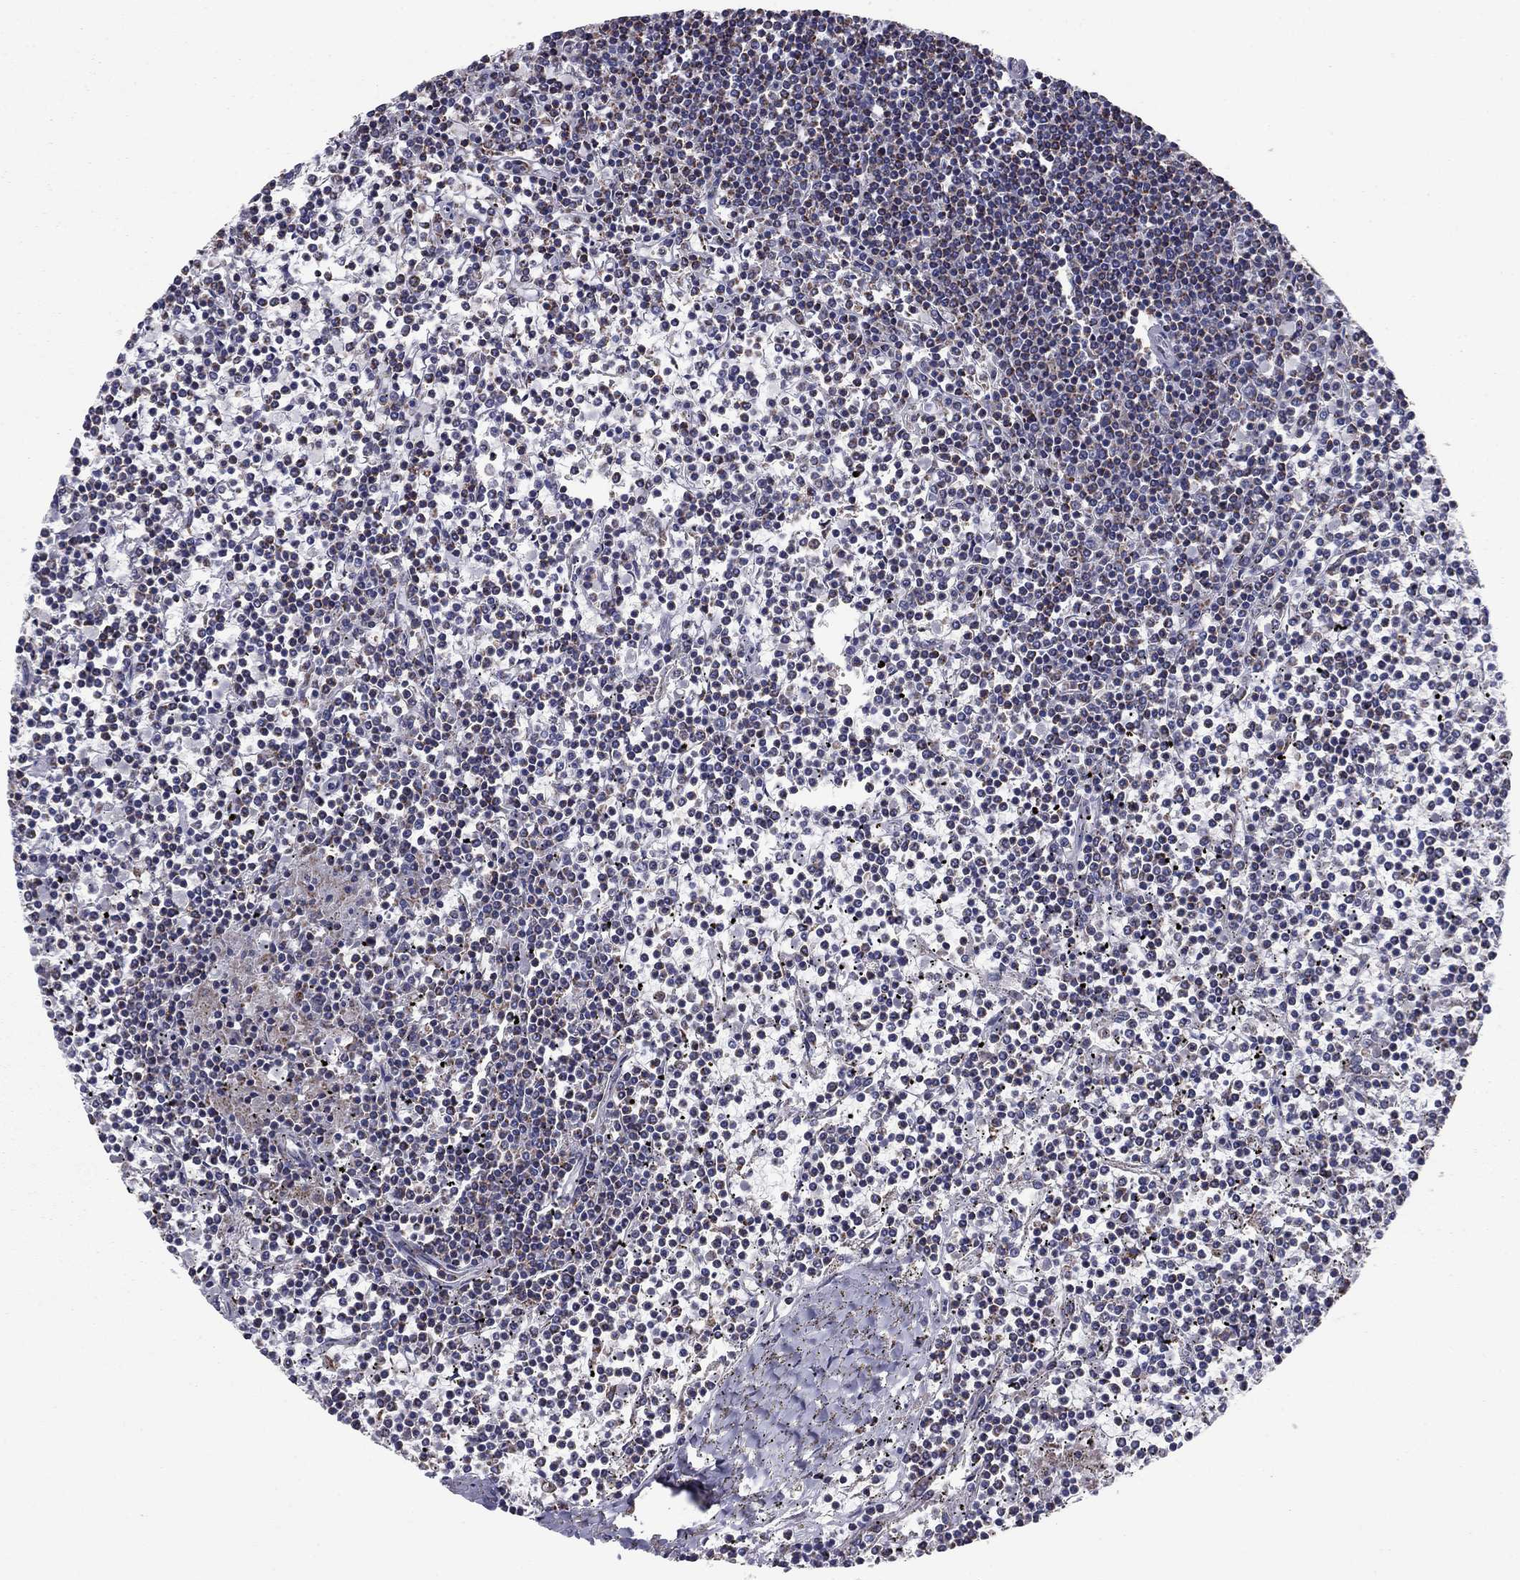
{"staining": {"intensity": "negative", "quantity": "none", "location": "none"}, "tissue": "lymphoma", "cell_type": "Tumor cells", "image_type": "cancer", "snomed": [{"axis": "morphology", "description": "Malignant lymphoma, non-Hodgkin's type, Low grade"}, {"axis": "topography", "description": "Spleen"}], "caption": "This is an IHC photomicrograph of human low-grade malignant lymphoma, non-Hodgkin's type. There is no positivity in tumor cells.", "gene": "NDUFV1", "patient": {"sex": "female", "age": 19}}